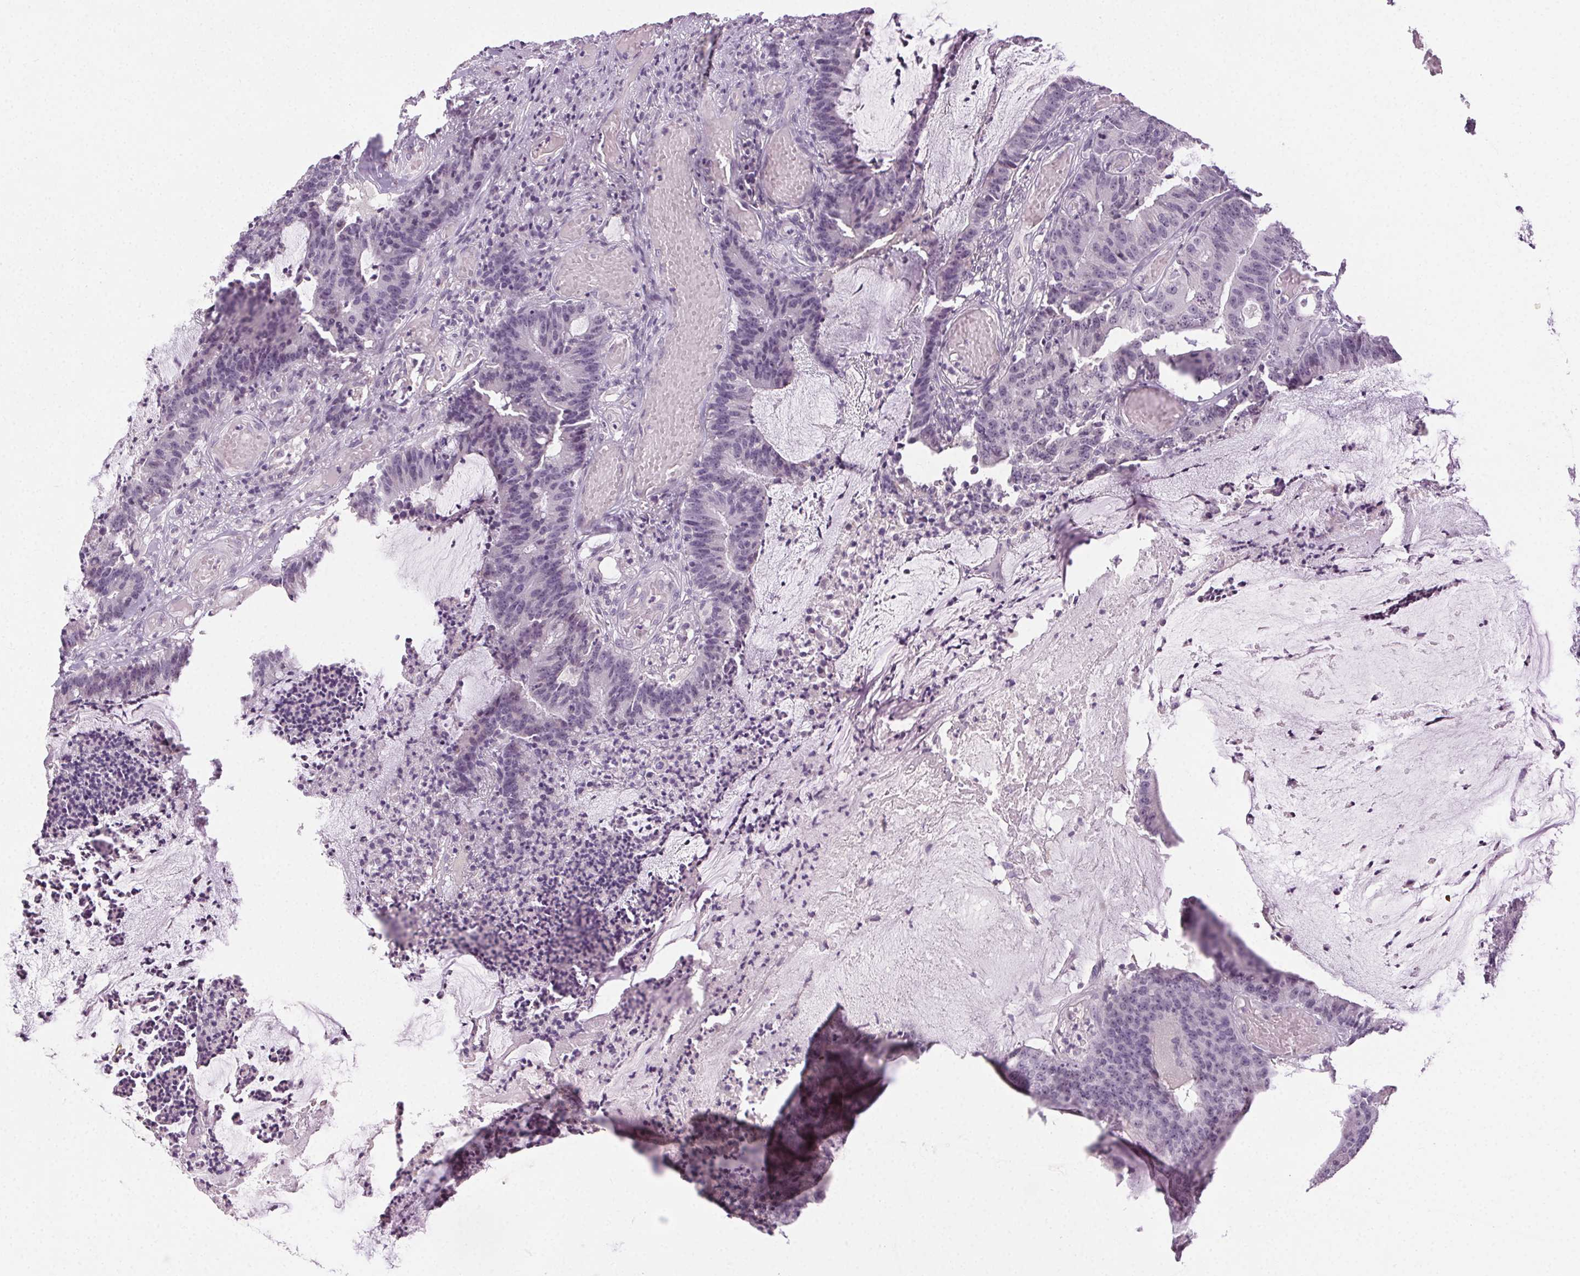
{"staining": {"intensity": "negative", "quantity": "none", "location": "none"}, "tissue": "colorectal cancer", "cell_type": "Tumor cells", "image_type": "cancer", "snomed": [{"axis": "morphology", "description": "Adenocarcinoma, NOS"}, {"axis": "topography", "description": "Colon"}], "caption": "DAB immunohistochemical staining of colorectal cancer (adenocarcinoma) demonstrates no significant expression in tumor cells.", "gene": "FAM168A", "patient": {"sex": "female", "age": 78}}